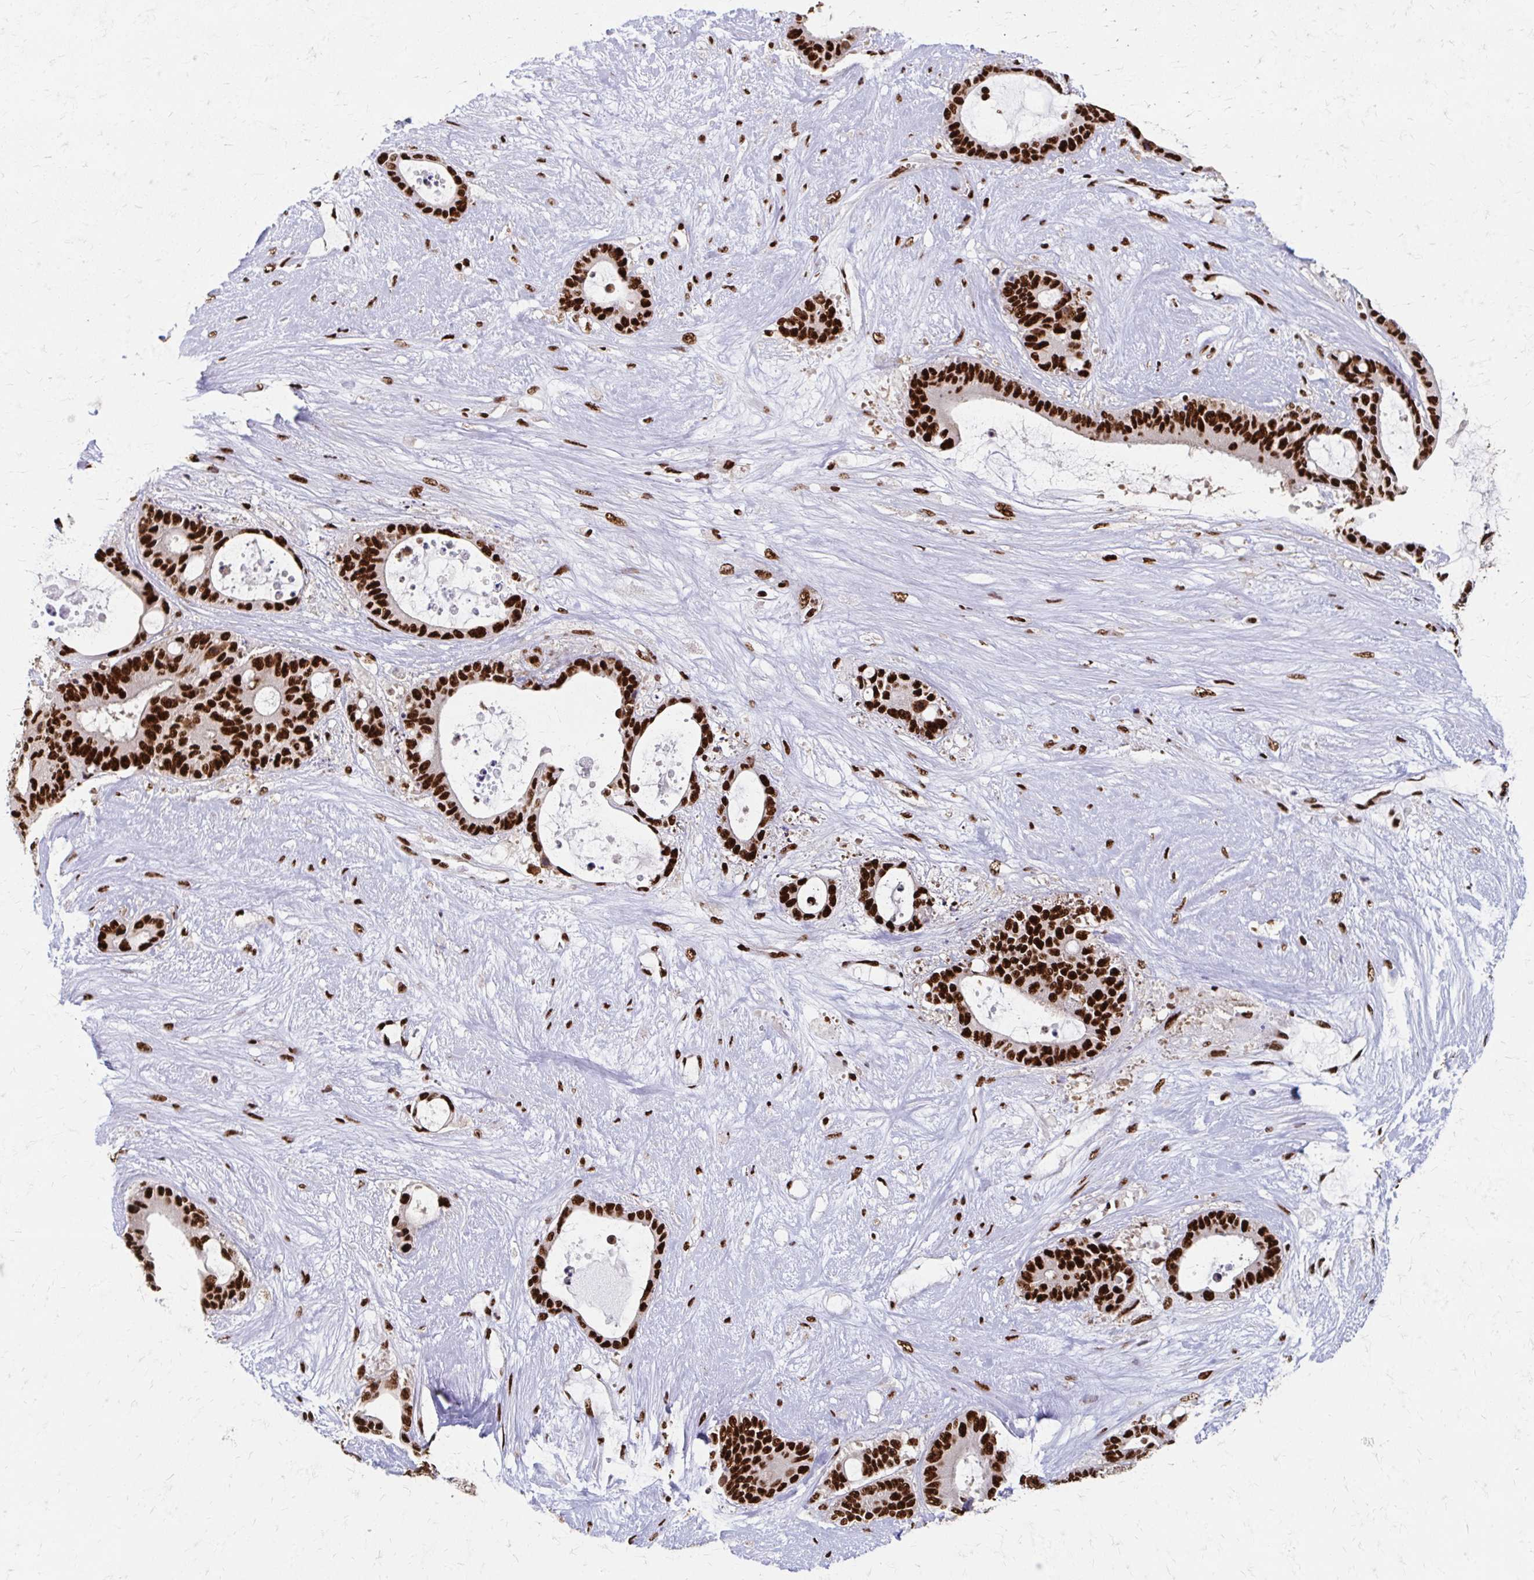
{"staining": {"intensity": "strong", "quantity": ">75%", "location": "nuclear"}, "tissue": "liver cancer", "cell_type": "Tumor cells", "image_type": "cancer", "snomed": [{"axis": "morphology", "description": "Normal tissue, NOS"}, {"axis": "morphology", "description": "Cholangiocarcinoma"}, {"axis": "topography", "description": "Liver"}, {"axis": "topography", "description": "Peripheral nerve tissue"}], "caption": "Protein expression by immunohistochemistry (IHC) displays strong nuclear expression in approximately >75% of tumor cells in liver cancer (cholangiocarcinoma). (Stains: DAB (3,3'-diaminobenzidine) in brown, nuclei in blue, Microscopy: brightfield microscopy at high magnification).", "gene": "CNKSR3", "patient": {"sex": "female", "age": 73}}